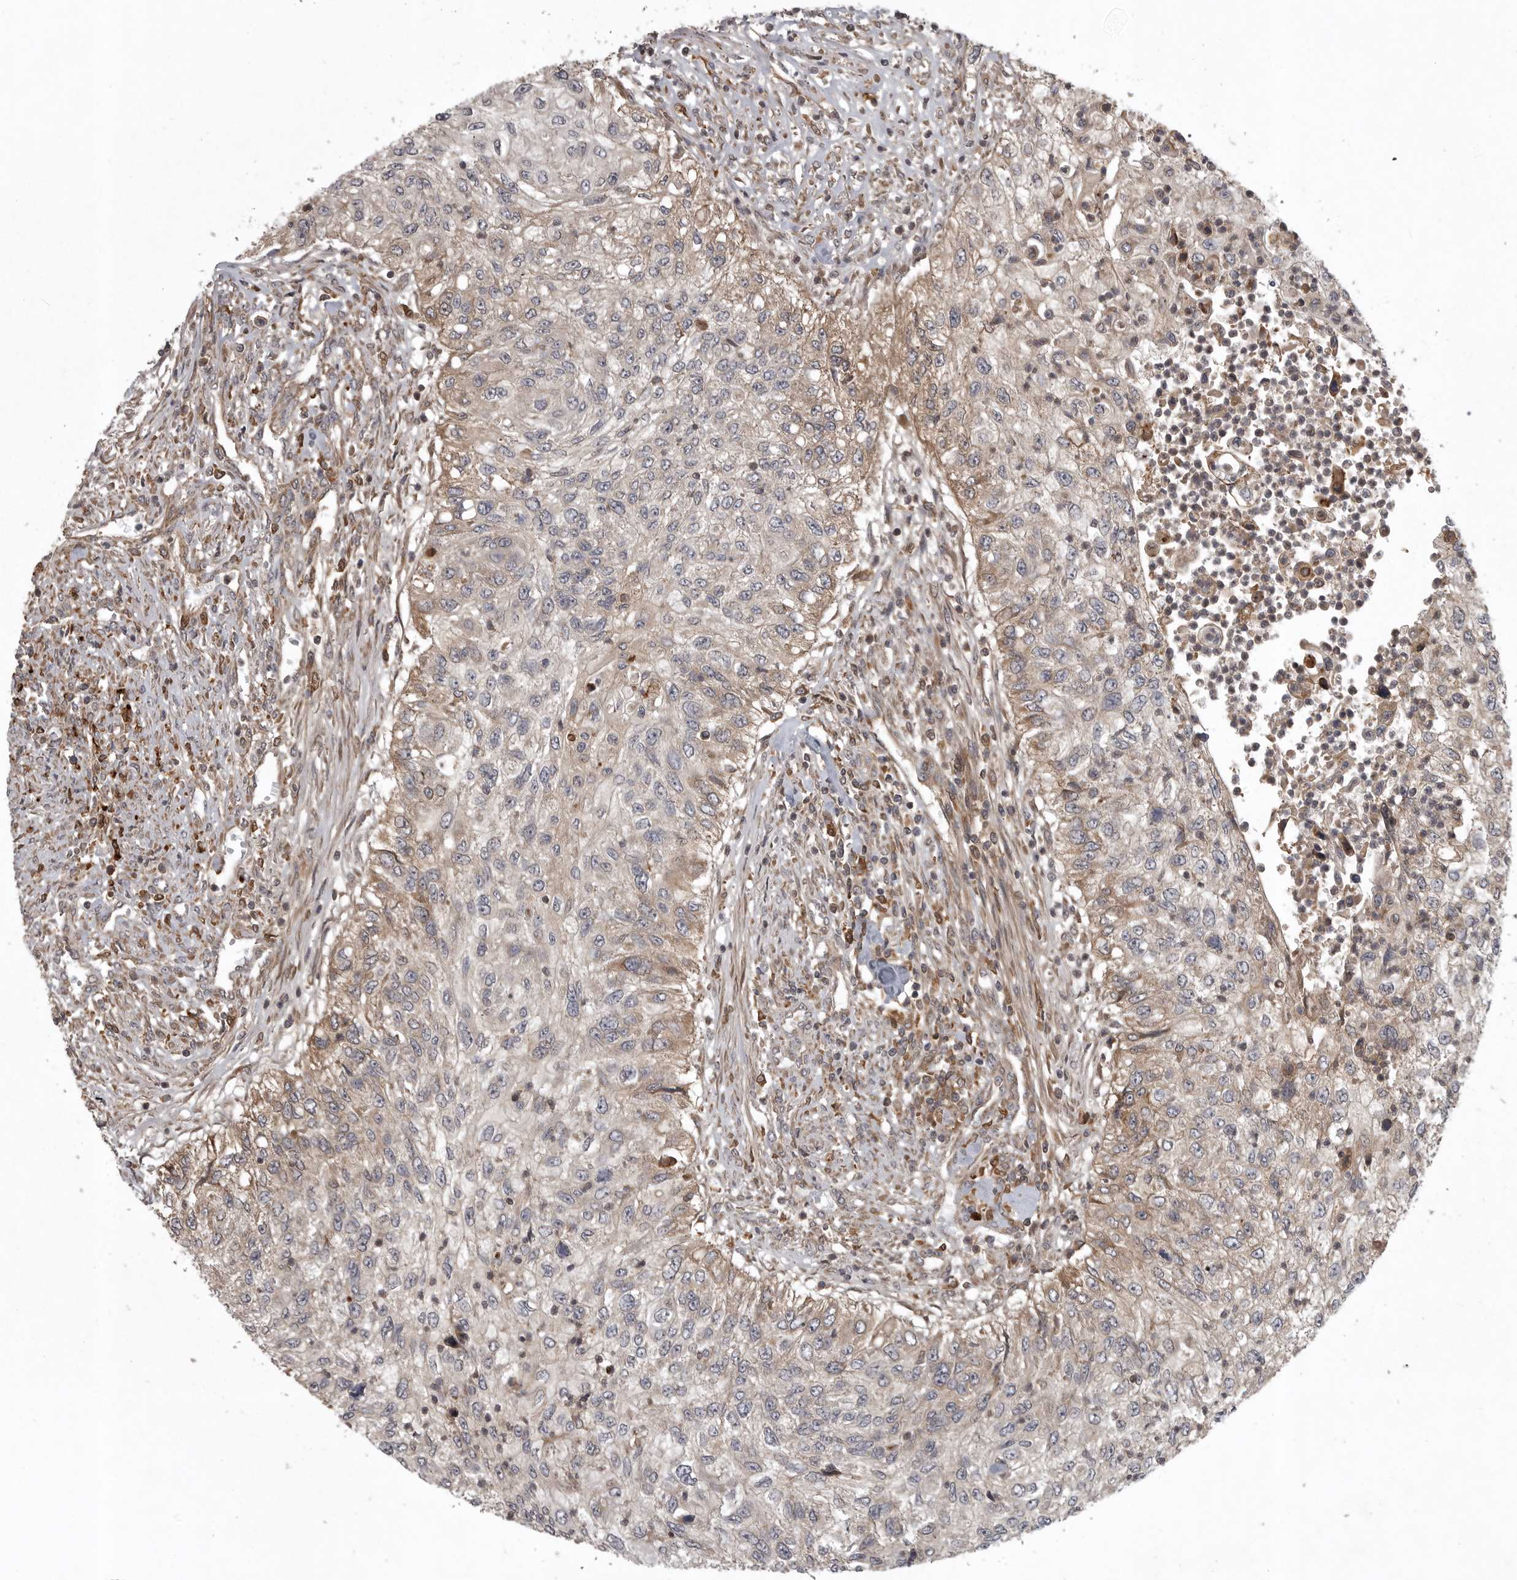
{"staining": {"intensity": "weak", "quantity": "25%-75%", "location": "cytoplasmic/membranous"}, "tissue": "urothelial cancer", "cell_type": "Tumor cells", "image_type": "cancer", "snomed": [{"axis": "morphology", "description": "Urothelial carcinoma, High grade"}, {"axis": "topography", "description": "Urinary bladder"}], "caption": "Immunohistochemistry (DAB (3,3'-diaminobenzidine)) staining of human urothelial cancer shows weak cytoplasmic/membranous protein expression in about 25%-75% of tumor cells.", "gene": "GPR31", "patient": {"sex": "female", "age": 60}}